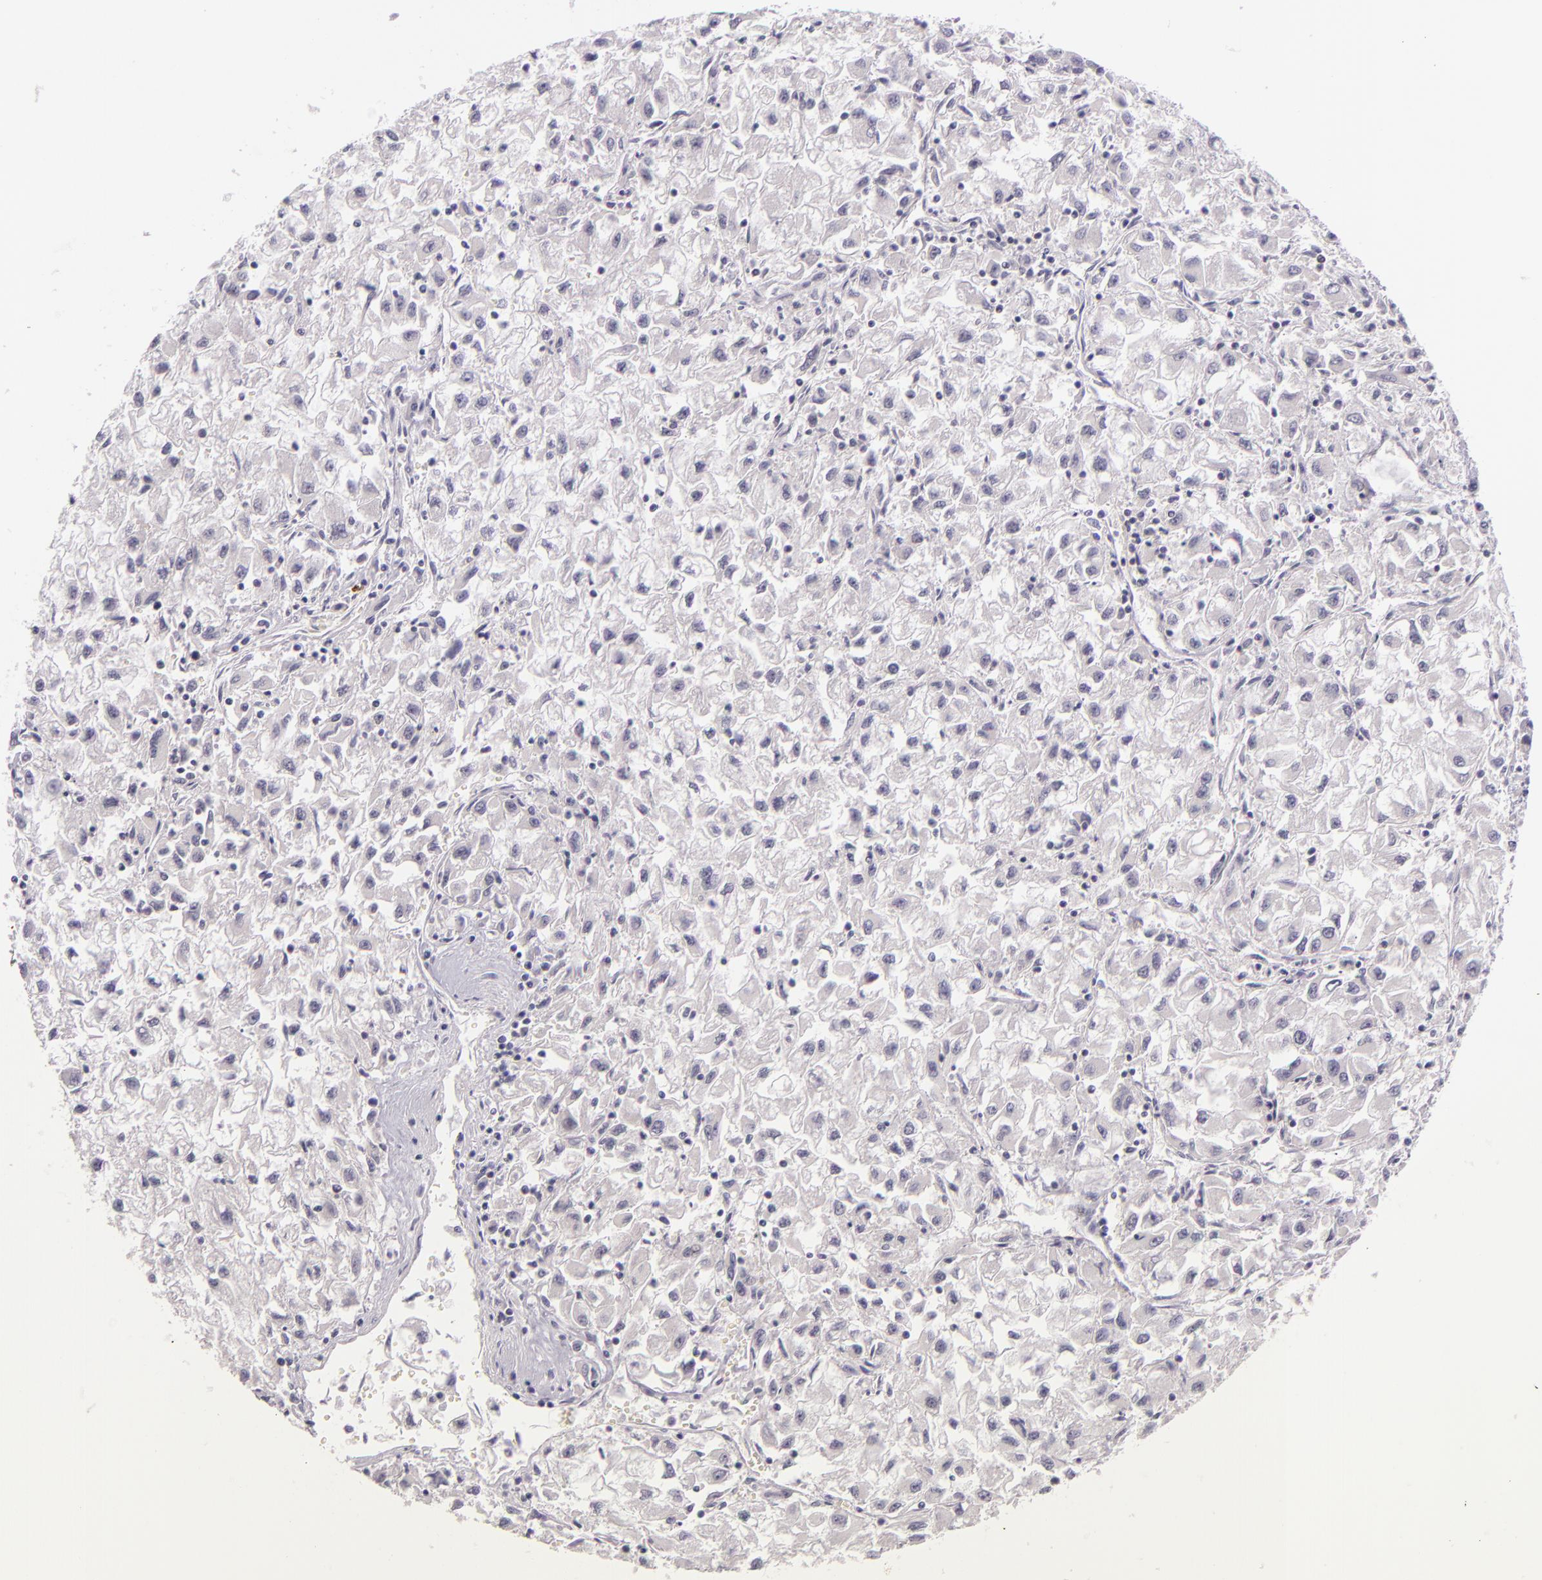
{"staining": {"intensity": "negative", "quantity": "none", "location": "none"}, "tissue": "renal cancer", "cell_type": "Tumor cells", "image_type": "cancer", "snomed": [{"axis": "morphology", "description": "Adenocarcinoma, NOS"}, {"axis": "topography", "description": "Kidney"}], "caption": "Tumor cells are negative for protein expression in human renal cancer. The staining is performed using DAB (3,3'-diaminobenzidine) brown chromogen with nuclei counter-stained in using hematoxylin.", "gene": "BCL3", "patient": {"sex": "male", "age": 59}}